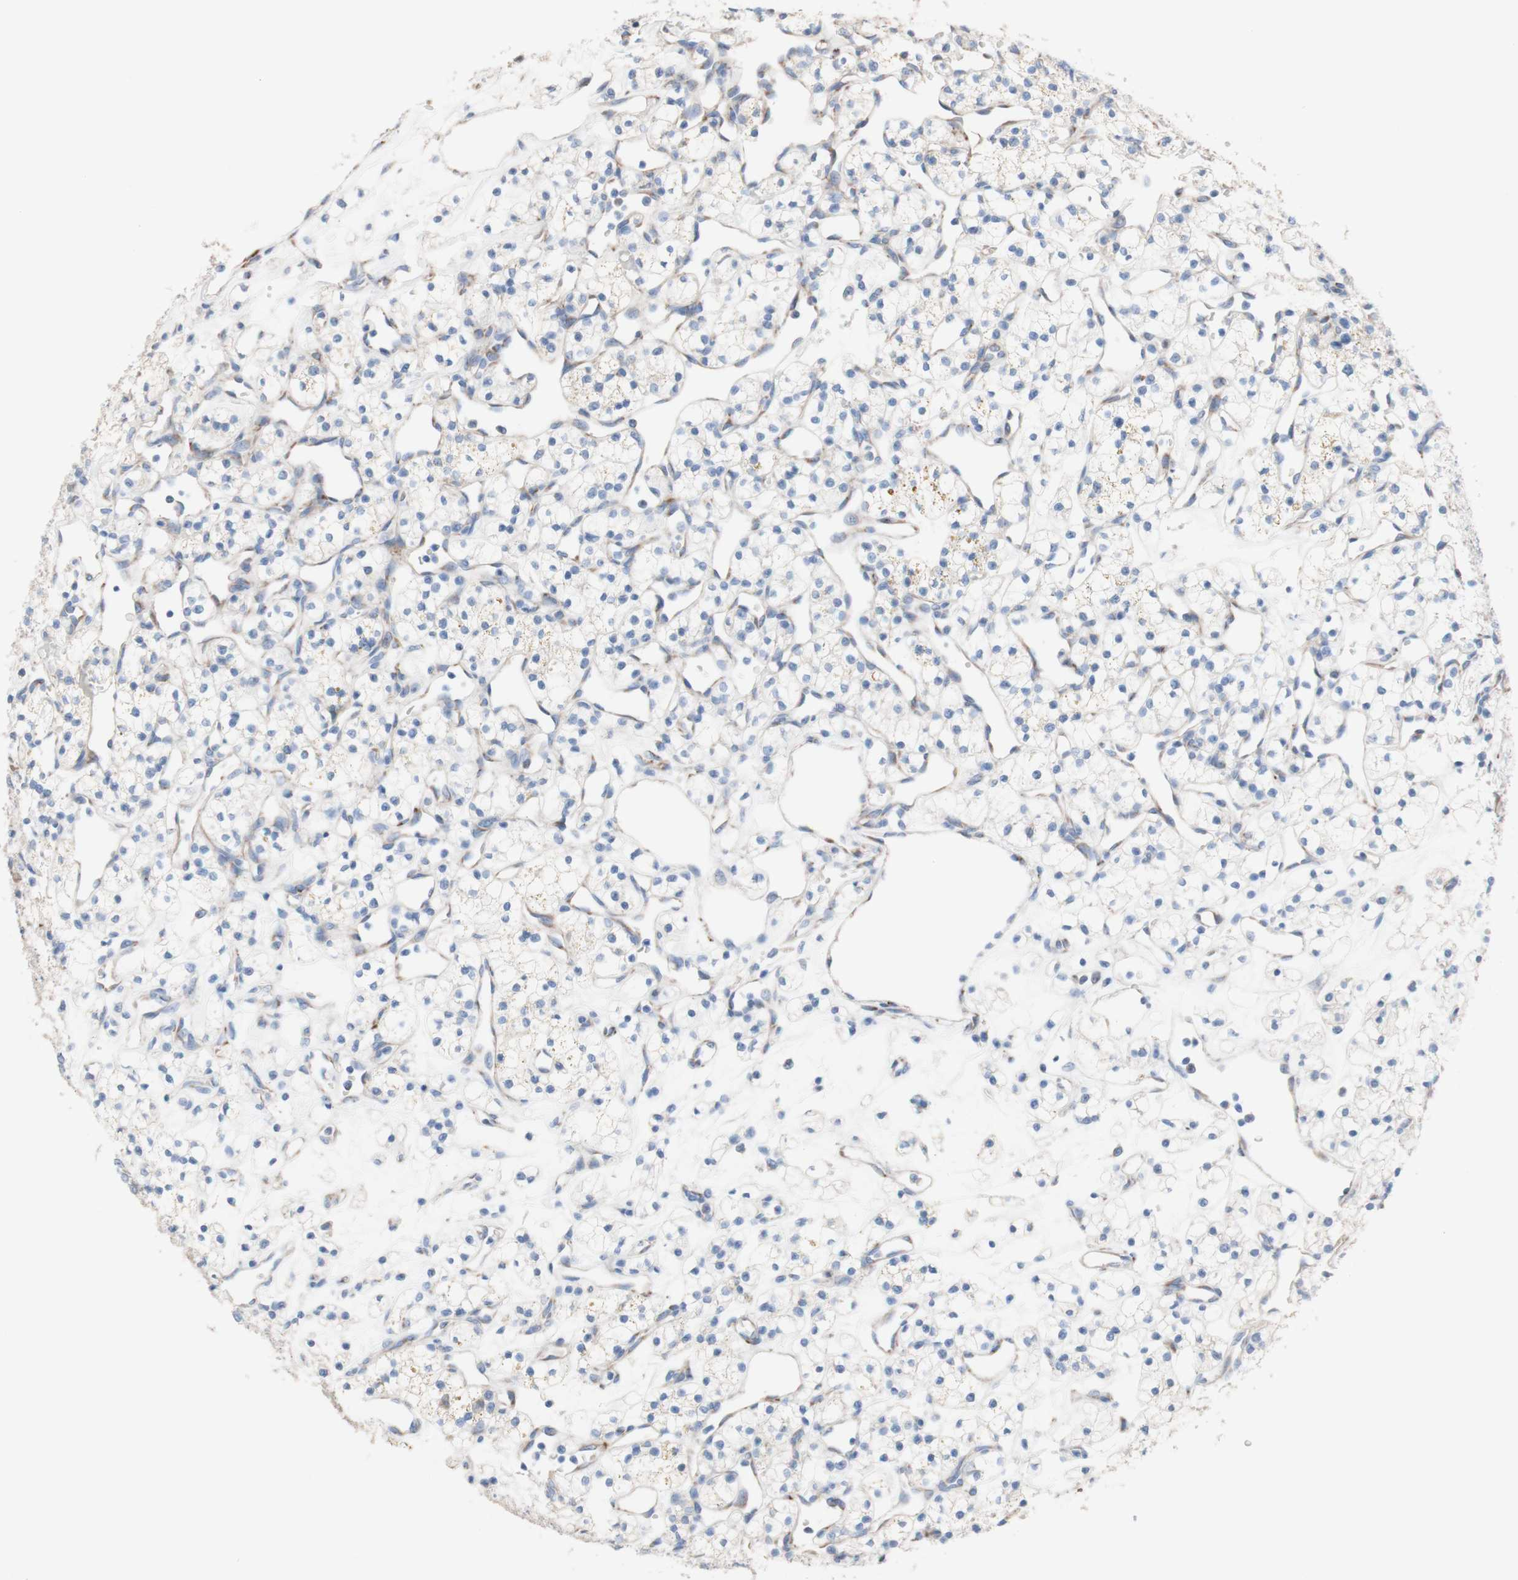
{"staining": {"intensity": "negative", "quantity": "none", "location": "none"}, "tissue": "renal cancer", "cell_type": "Tumor cells", "image_type": "cancer", "snomed": [{"axis": "morphology", "description": "Adenocarcinoma, NOS"}, {"axis": "topography", "description": "Kidney"}], "caption": "Micrograph shows no protein expression in tumor cells of adenocarcinoma (renal) tissue. (Brightfield microscopy of DAB (3,3'-diaminobenzidine) immunohistochemistry at high magnification).", "gene": "AGPAT5", "patient": {"sex": "female", "age": 60}}